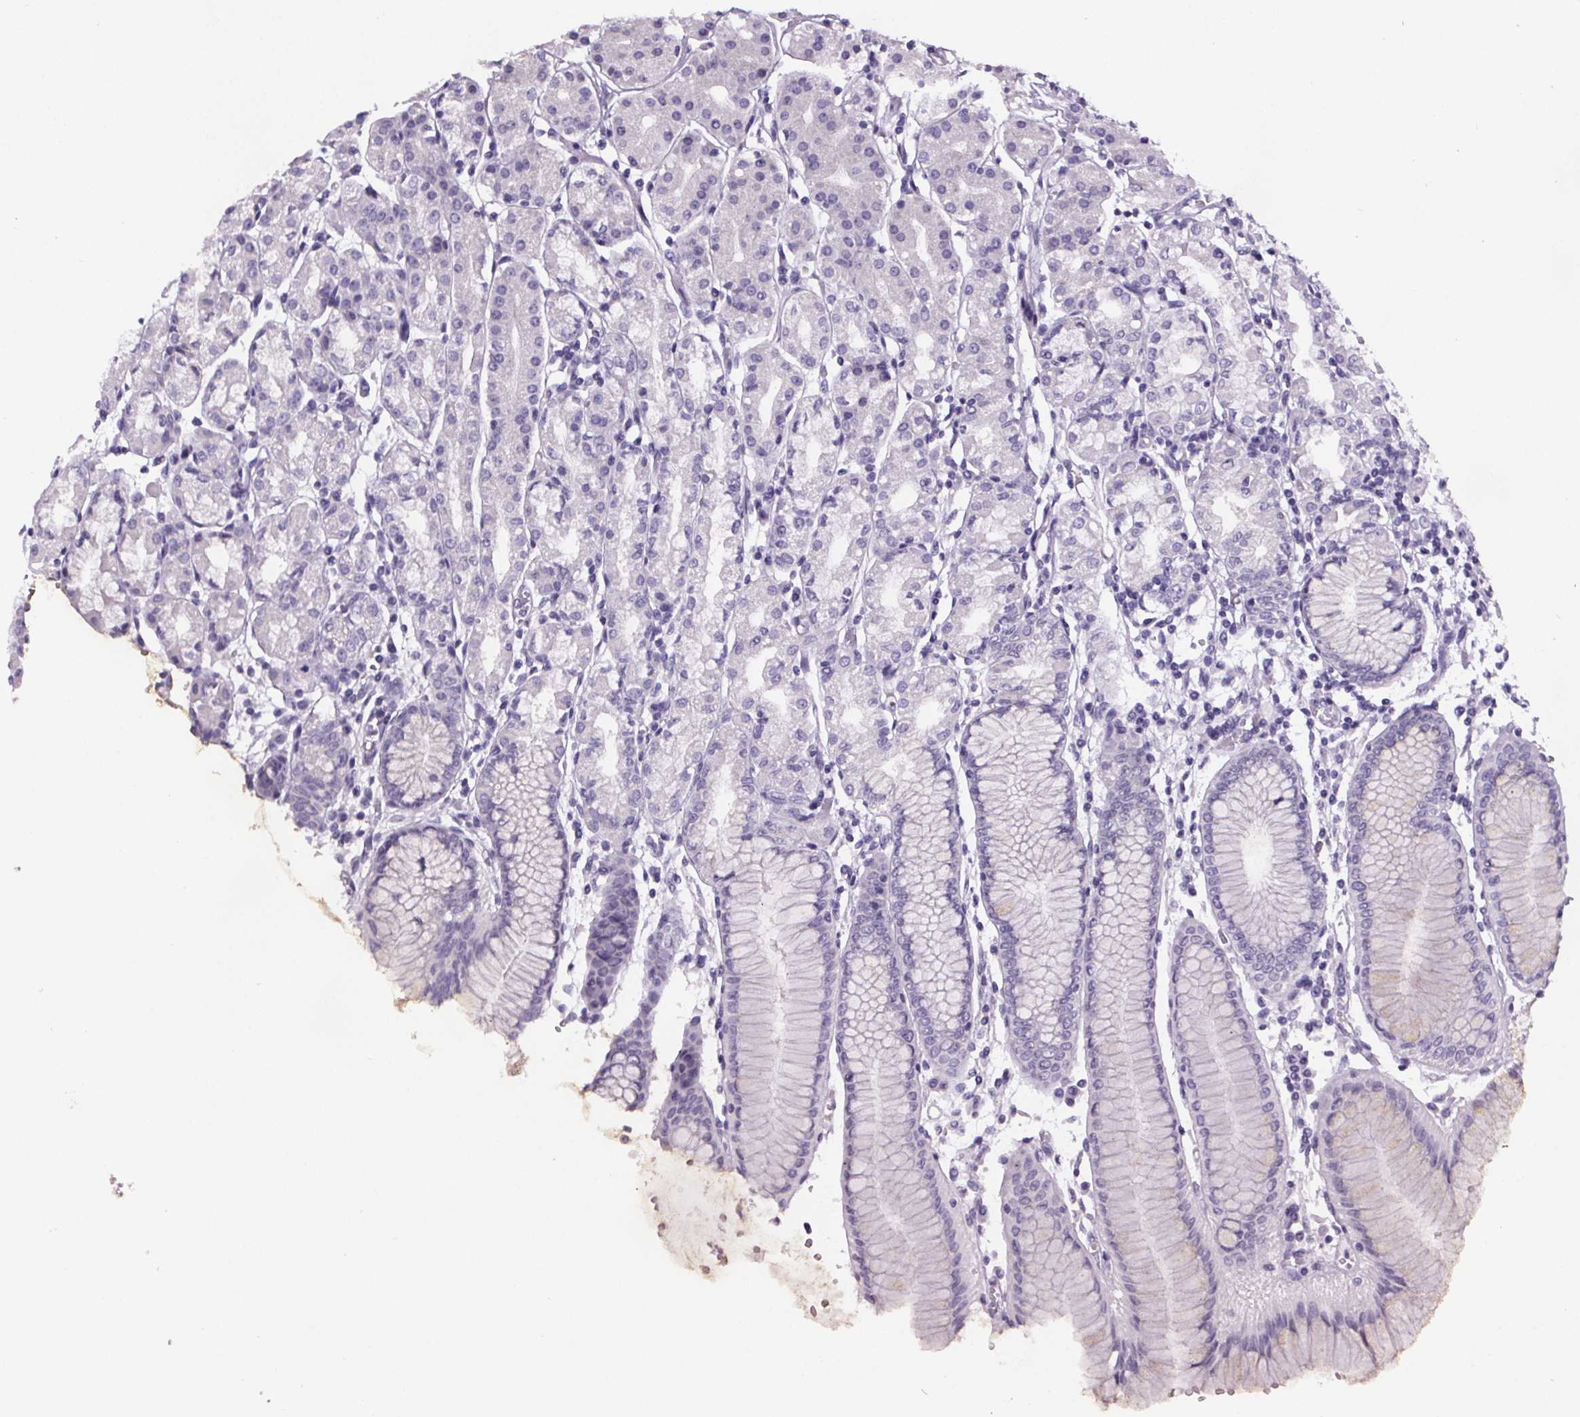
{"staining": {"intensity": "negative", "quantity": "none", "location": "none"}, "tissue": "stomach", "cell_type": "Glandular cells", "image_type": "normal", "snomed": [{"axis": "morphology", "description": "Normal tissue, NOS"}, {"axis": "topography", "description": "Skeletal muscle"}, {"axis": "topography", "description": "Stomach"}], "caption": "Micrograph shows no protein staining in glandular cells of normal stomach. (DAB (3,3'-diaminobenzidine) IHC with hematoxylin counter stain).", "gene": "CUBN", "patient": {"sex": "female", "age": 57}}